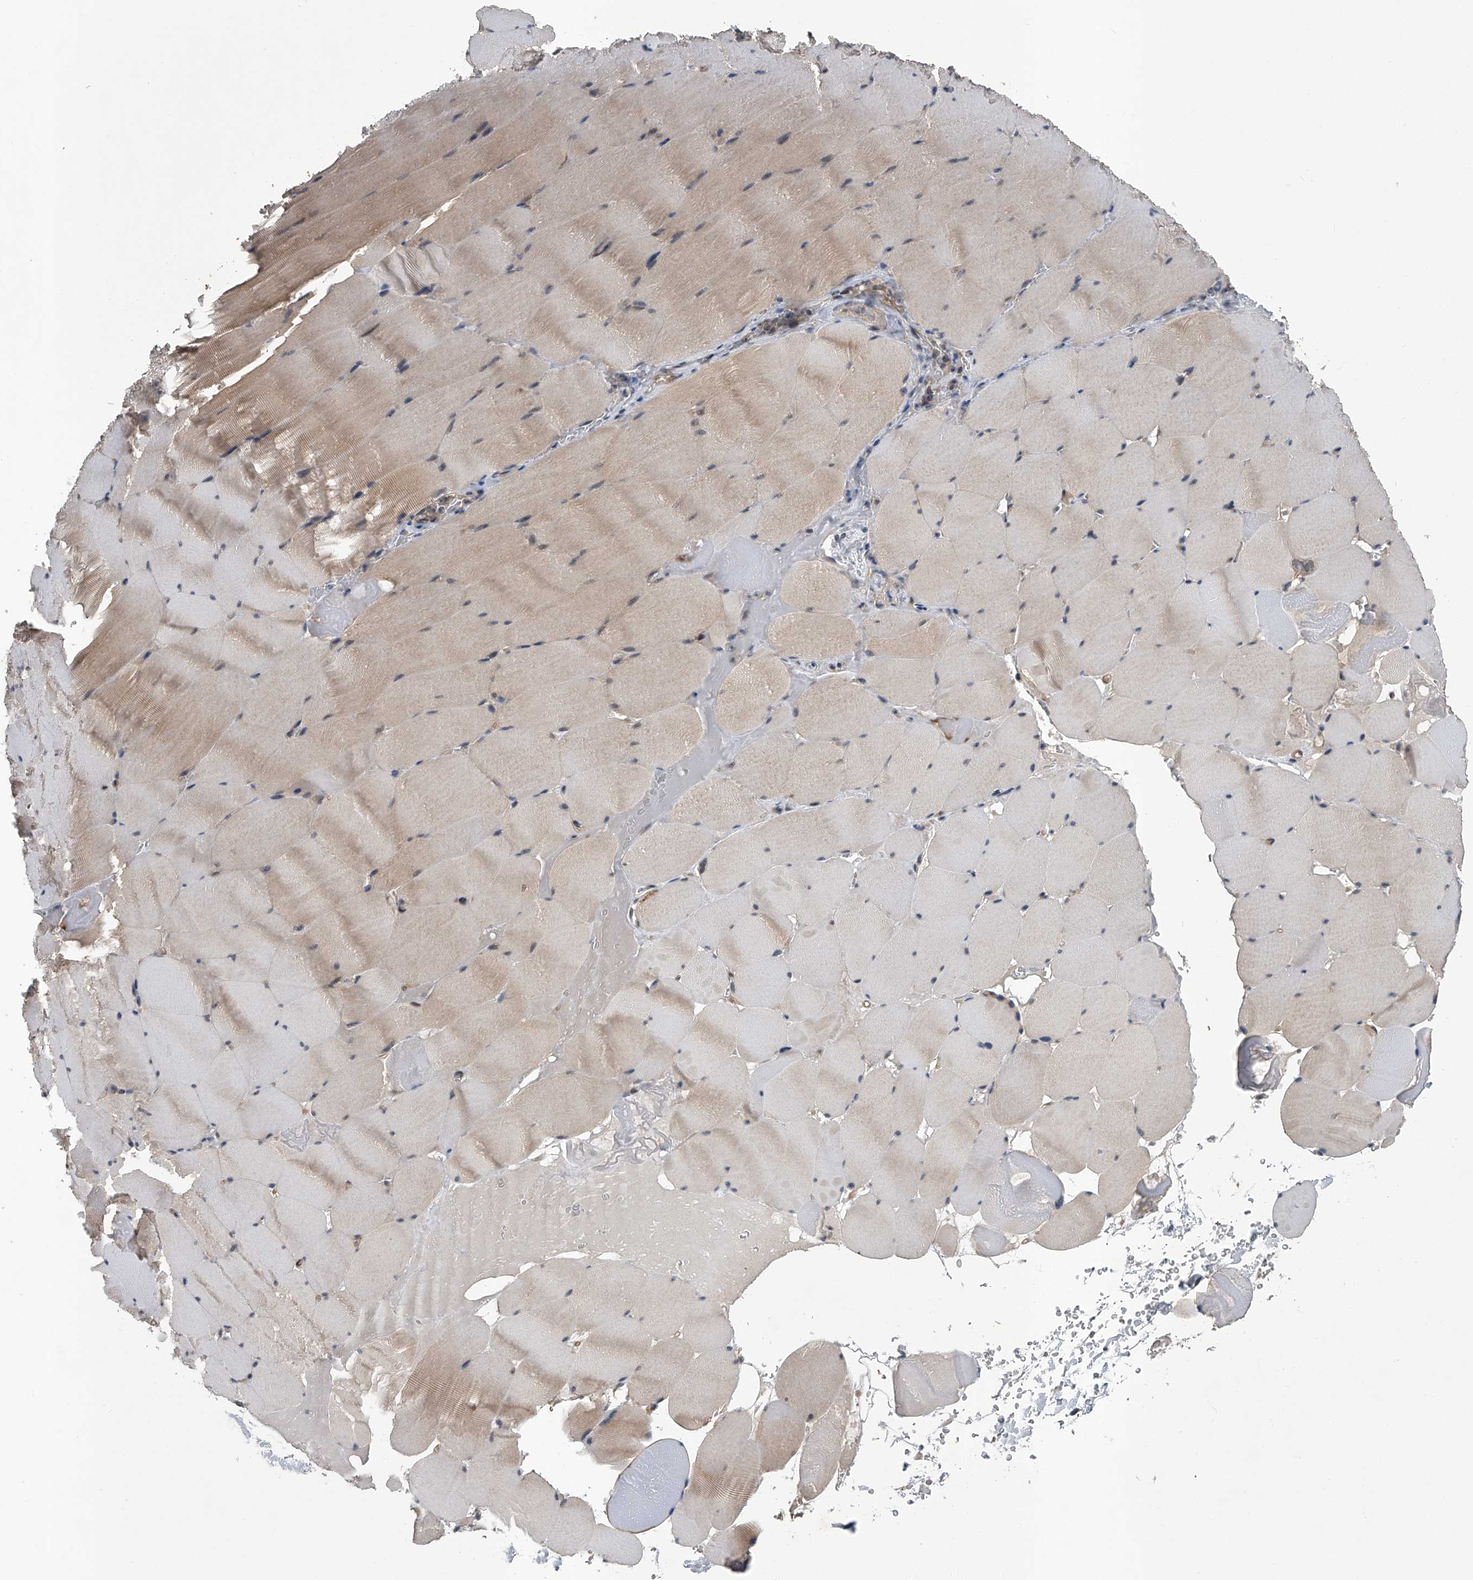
{"staining": {"intensity": "weak", "quantity": "25%-75%", "location": "cytoplasmic/membranous"}, "tissue": "skeletal muscle", "cell_type": "Myocytes", "image_type": "normal", "snomed": [{"axis": "morphology", "description": "Normal tissue, NOS"}, {"axis": "topography", "description": "Skeletal muscle"}], "caption": "Myocytes exhibit low levels of weak cytoplasmic/membranous expression in approximately 25%-75% of cells in unremarkable human skeletal muscle. (DAB (3,3'-diaminobenzidine) IHC with brightfield microscopy, high magnification).", "gene": "SLC12A8", "patient": {"sex": "male", "age": 62}}